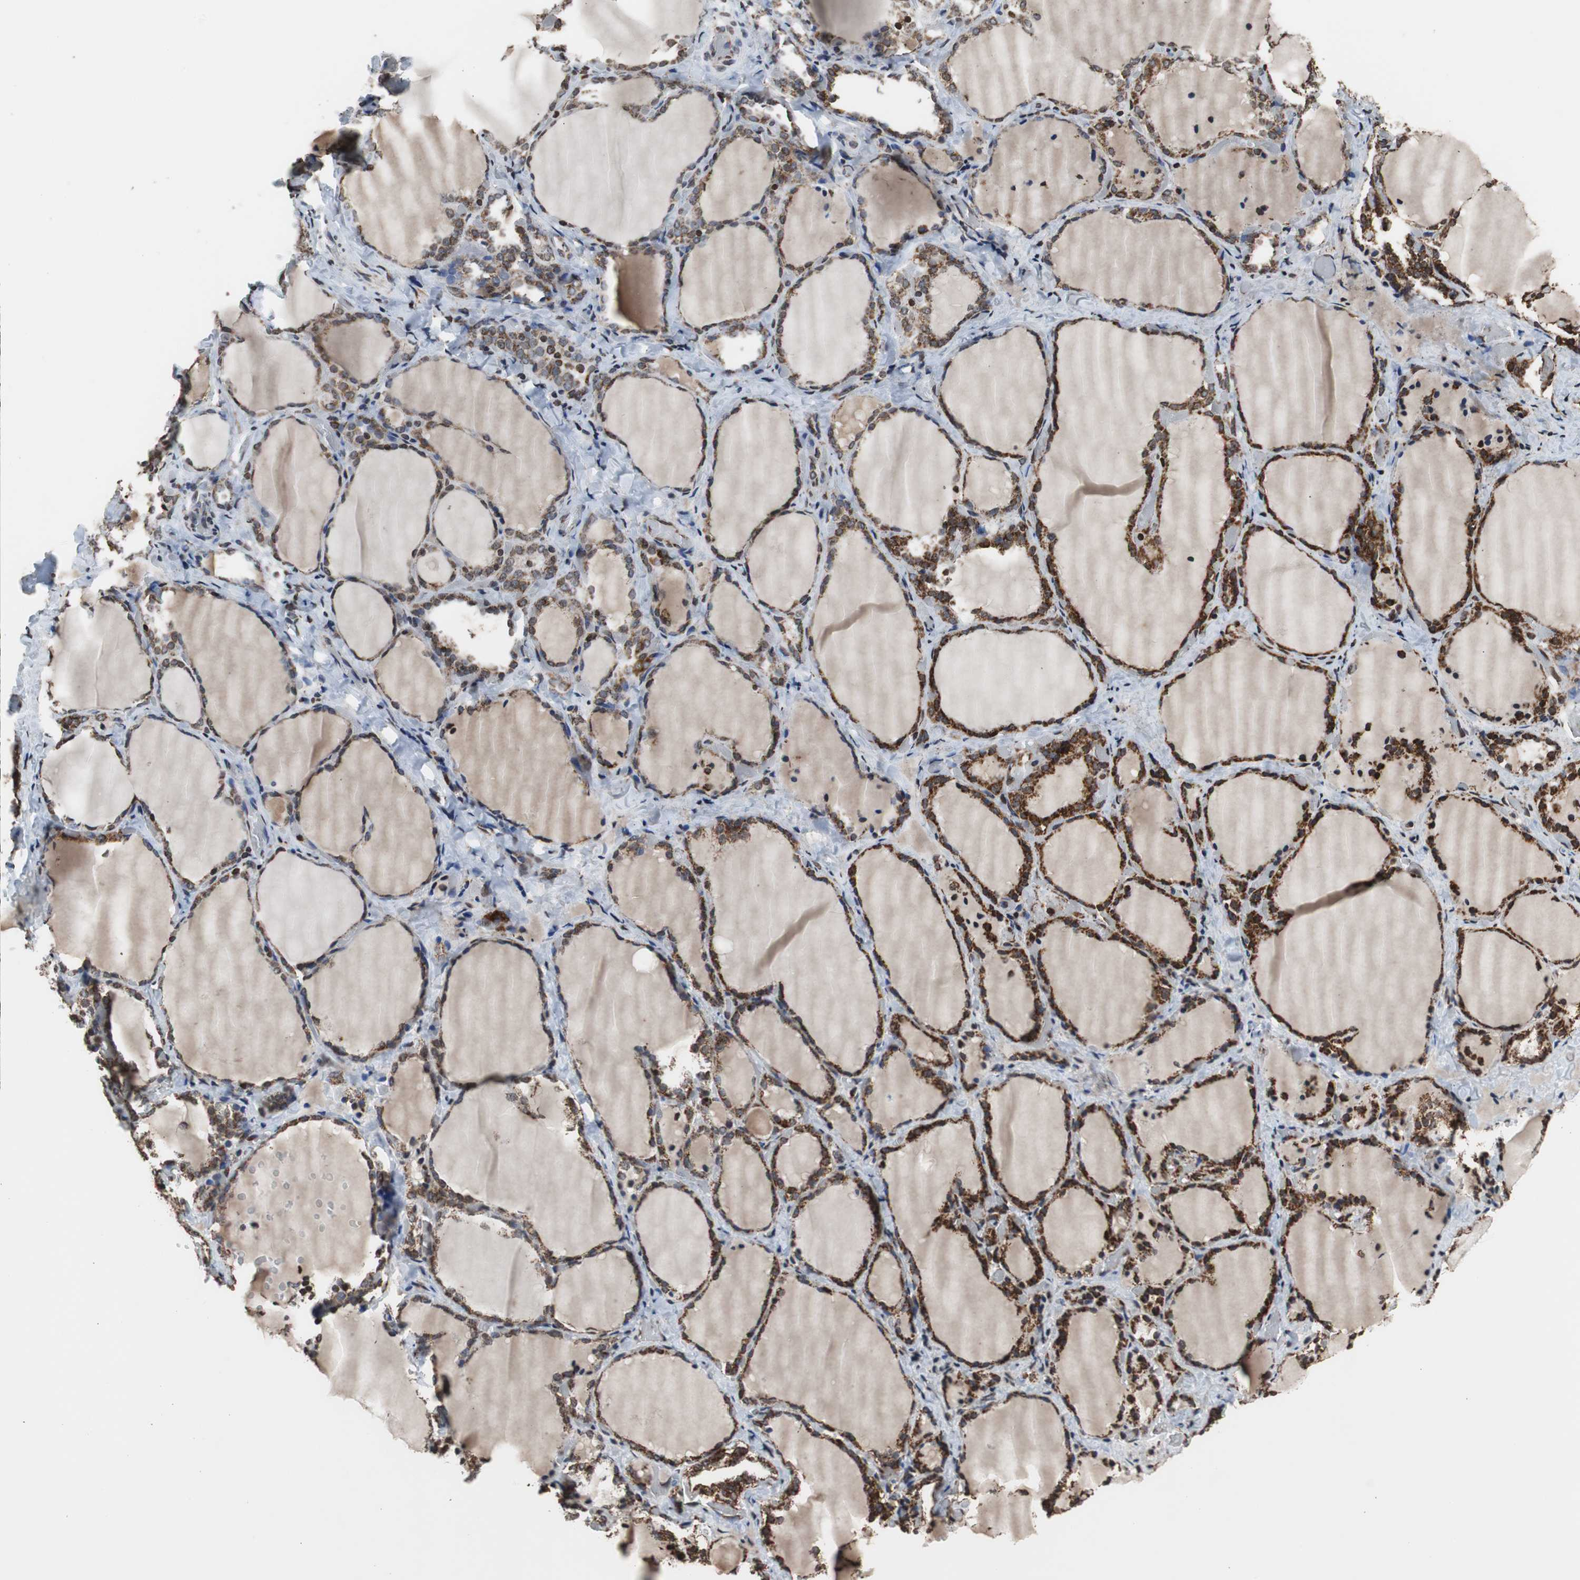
{"staining": {"intensity": "strong", "quantity": ">75%", "location": "cytoplasmic/membranous"}, "tissue": "thyroid gland", "cell_type": "Glandular cells", "image_type": "normal", "snomed": [{"axis": "morphology", "description": "Normal tissue, NOS"}, {"axis": "morphology", "description": "Papillary adenocarcinoma, NOS"}, {"axis": "topography", "description": "Thyroid gland"}], "caption": "This is an image of IHC staining of unremarkable thyroid gland, which shows strong expression in the cytoplasmic/membranous of glandular cells.", "gene": "HSPA9", "patient": {"sex": "female", "age": 30}}